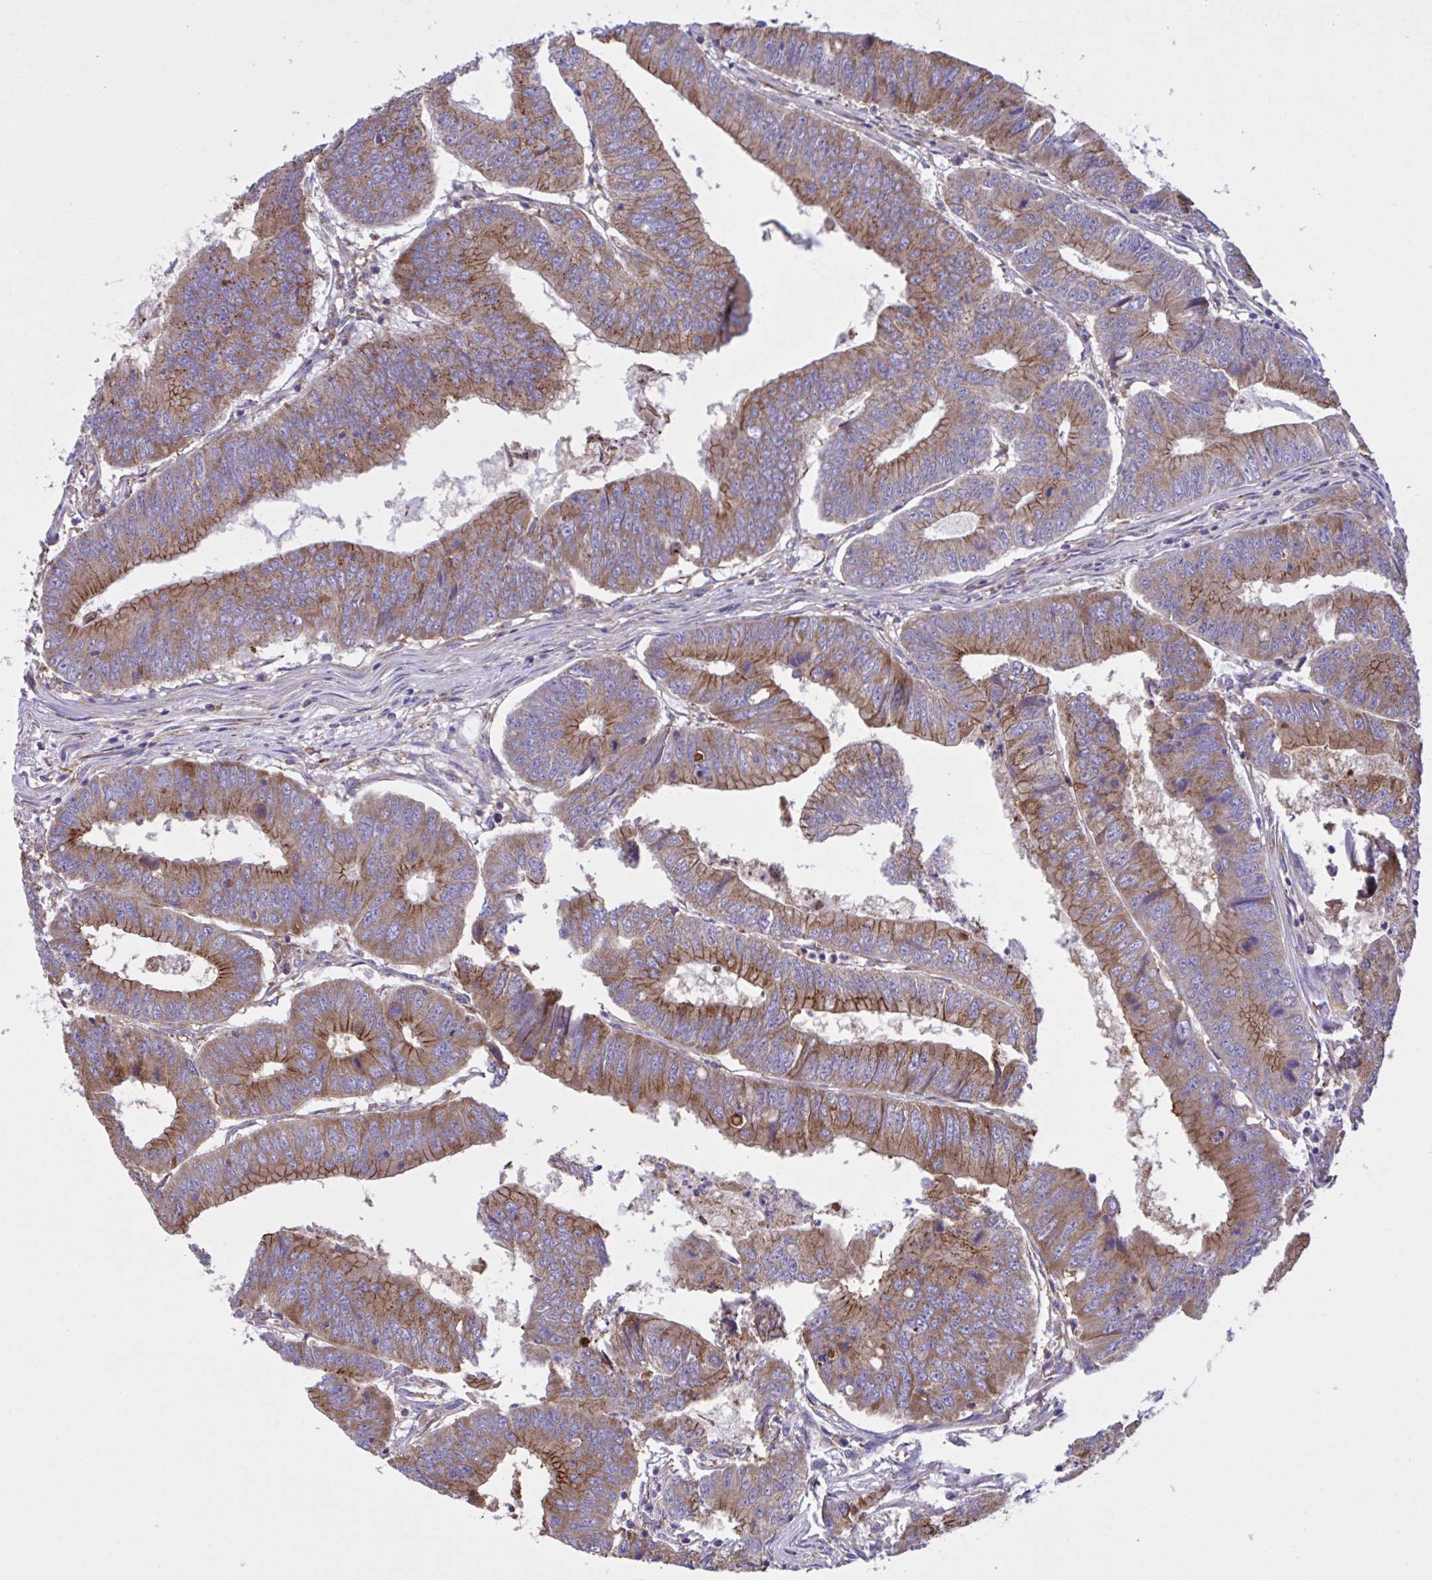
{"staining": {"intensity": "moderate", "quantity": ">75%", "location": "cytoplasmic/membranous"}, "tissue": "colorectal cancer", "cell_type": "Tumor cells", "image_type": "cancer", "snomed": [{"axis": "morphology", "description": "Adenocarcinoma, NOS"}, {"axis": "topography", "description": "Colon"}], "caption": "Colorectal cancer was stained to show a protein in brown. There is medium levels of moderate cytoplasmic/membranous expression in approximately >75% of tumor cells.", "gene": "OR51M1", "patient": {"sex": "male", "age": 53}}